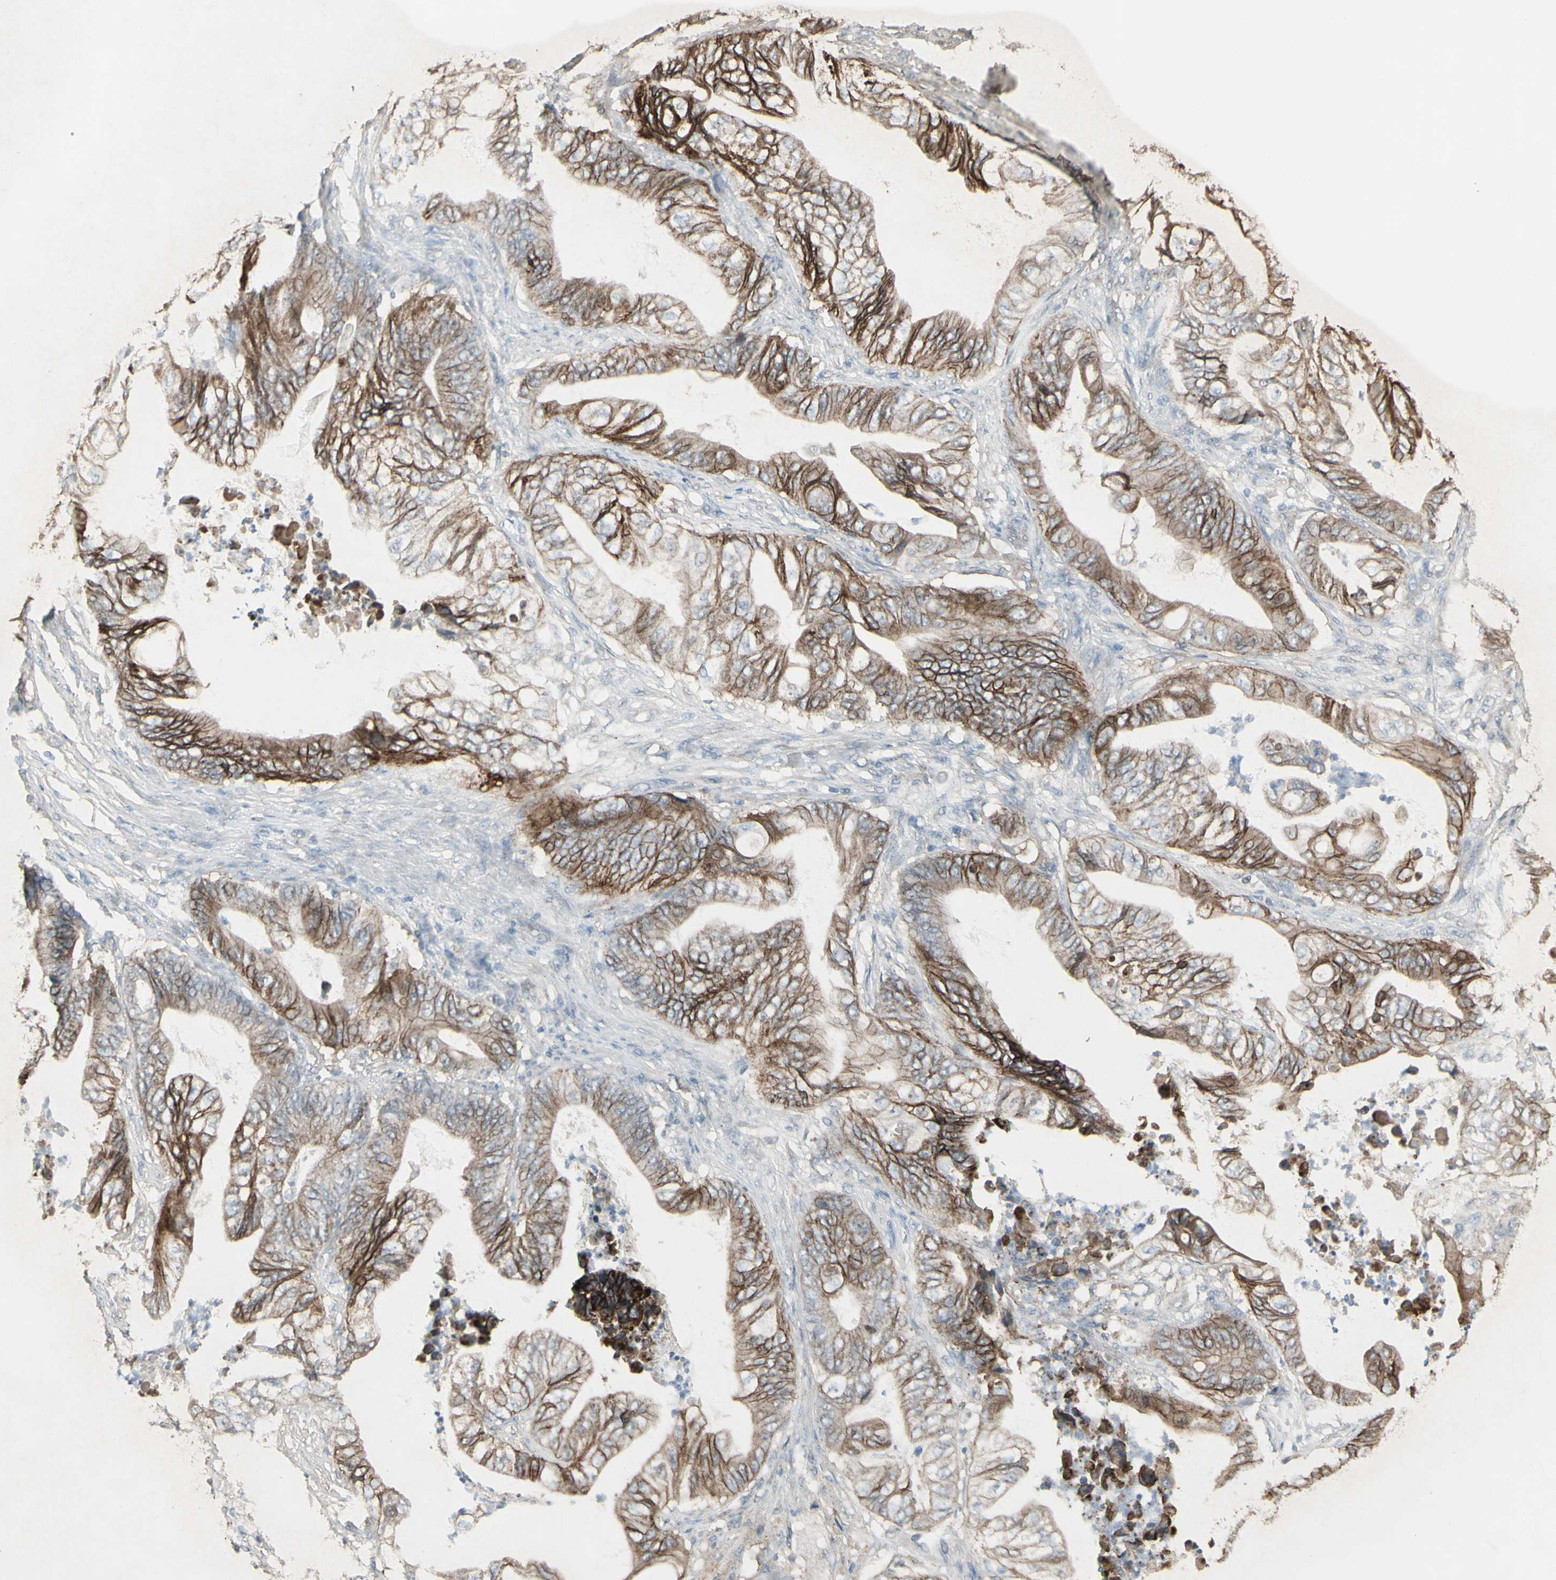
{"staining": {"intensity": "moderate", "quantity": ">75%", "location": "cytoplasmic/membranous"}, "tissue": "stomach cancer", "cell_type": "Tumor cells", "image_type": "cancer", "snomed": [{"axis": "morphology", "description": "Adenocarcinoma, NOS"}, {"axis": "topography", "description": "Stomach"}], "caption": "Human adenocarcinoma (stomach) stained with a brown dye displays moderate cytoplasmic/membranous positive staining in approximately >75% of tumor cells.", "gene": "FXYD3", "patient": {"sex": "female", "age": 73}}